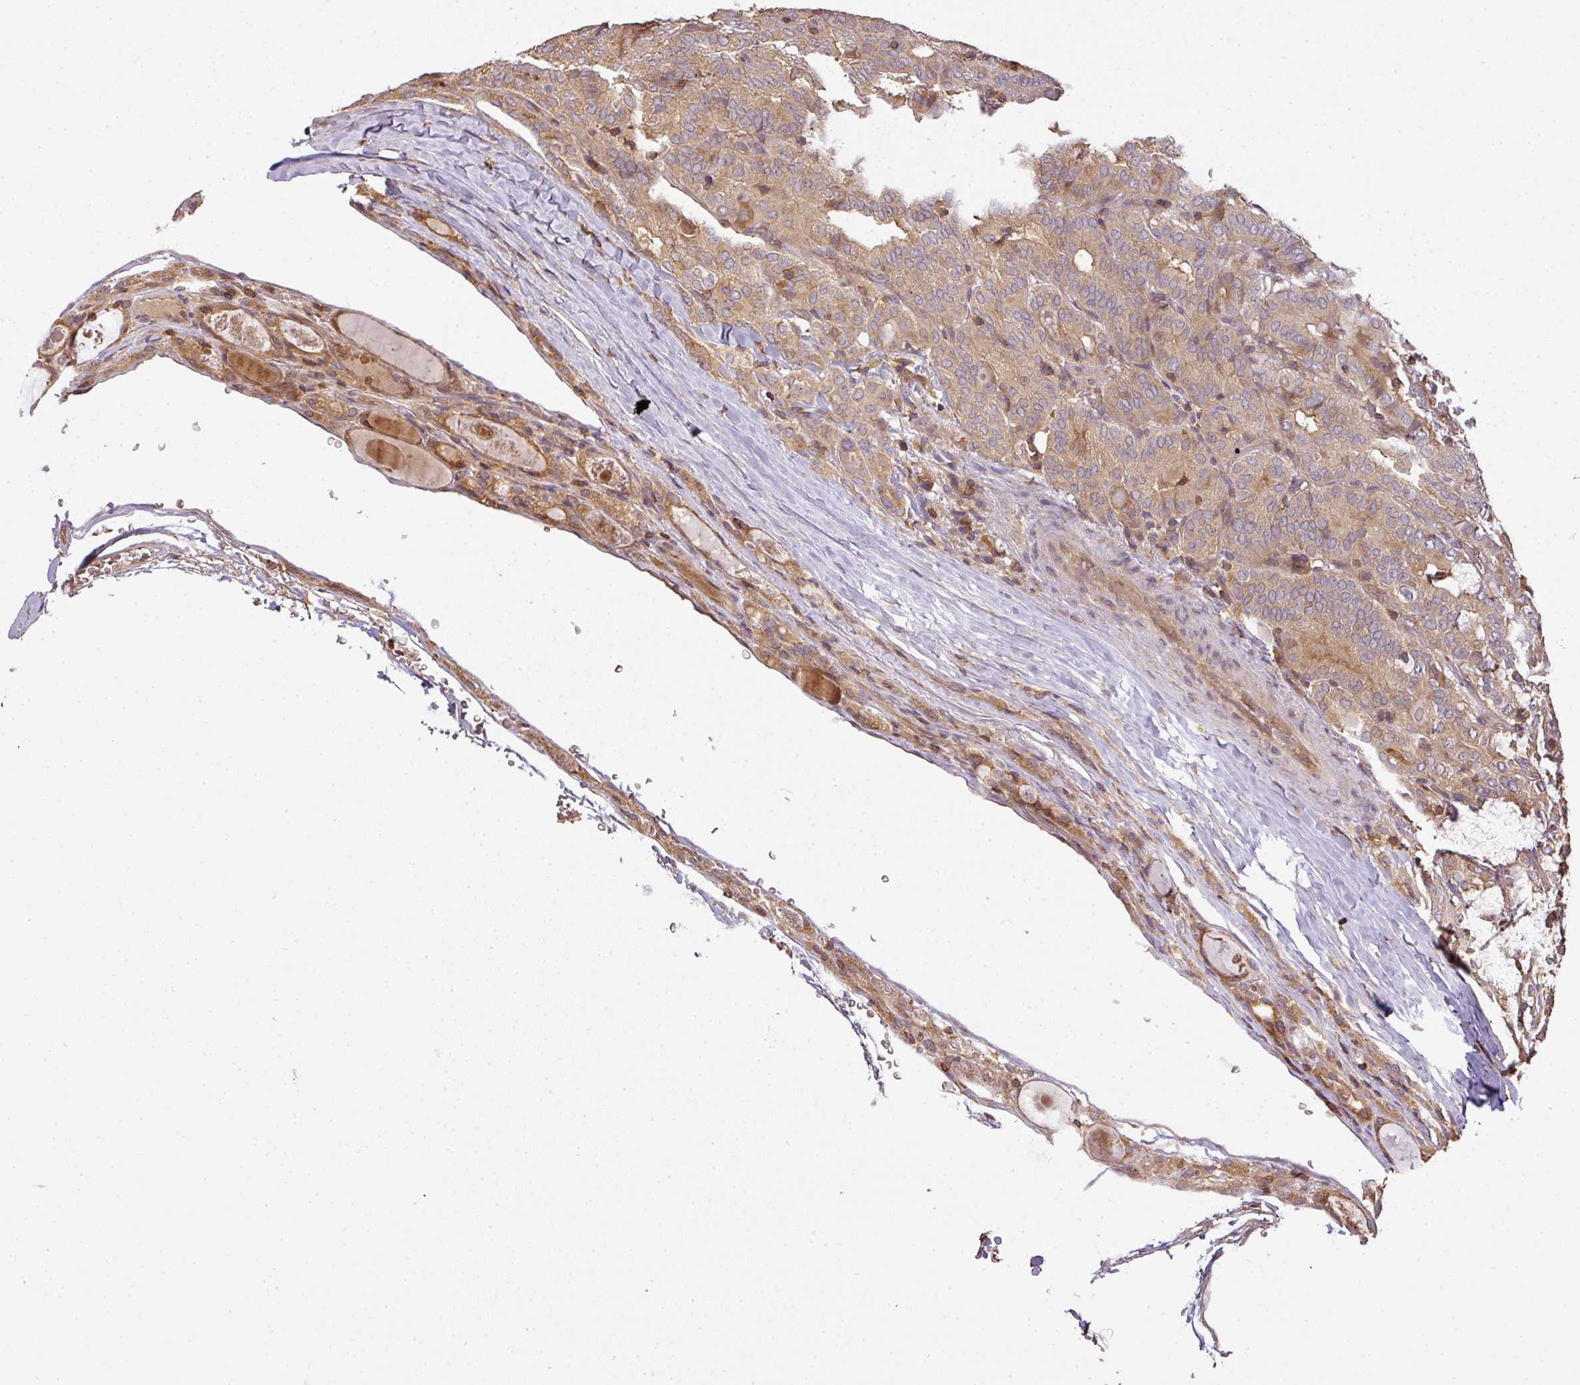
{"staining": {"intensity": "moderate", "quantity": ">75%", "location": "cytoplasmic/membranous"}, "tissue": "thyroid cancer", "cell_type": "Tumor cells", "image_type": "cancer", "snomed": [{"axis": "morphology", "description": "Papillary adenocarcinoma, NOS"}, {"axis": "topography", "description": "Thyroid gland"}], "caption": "Protein expression analysis of thyroid cancer demonstrates moderate cytoplasmic/membranous staining in about >75% of tumor cells.", "gene": "TCL1B", "patient": {"sex": "female", "age": 72}}